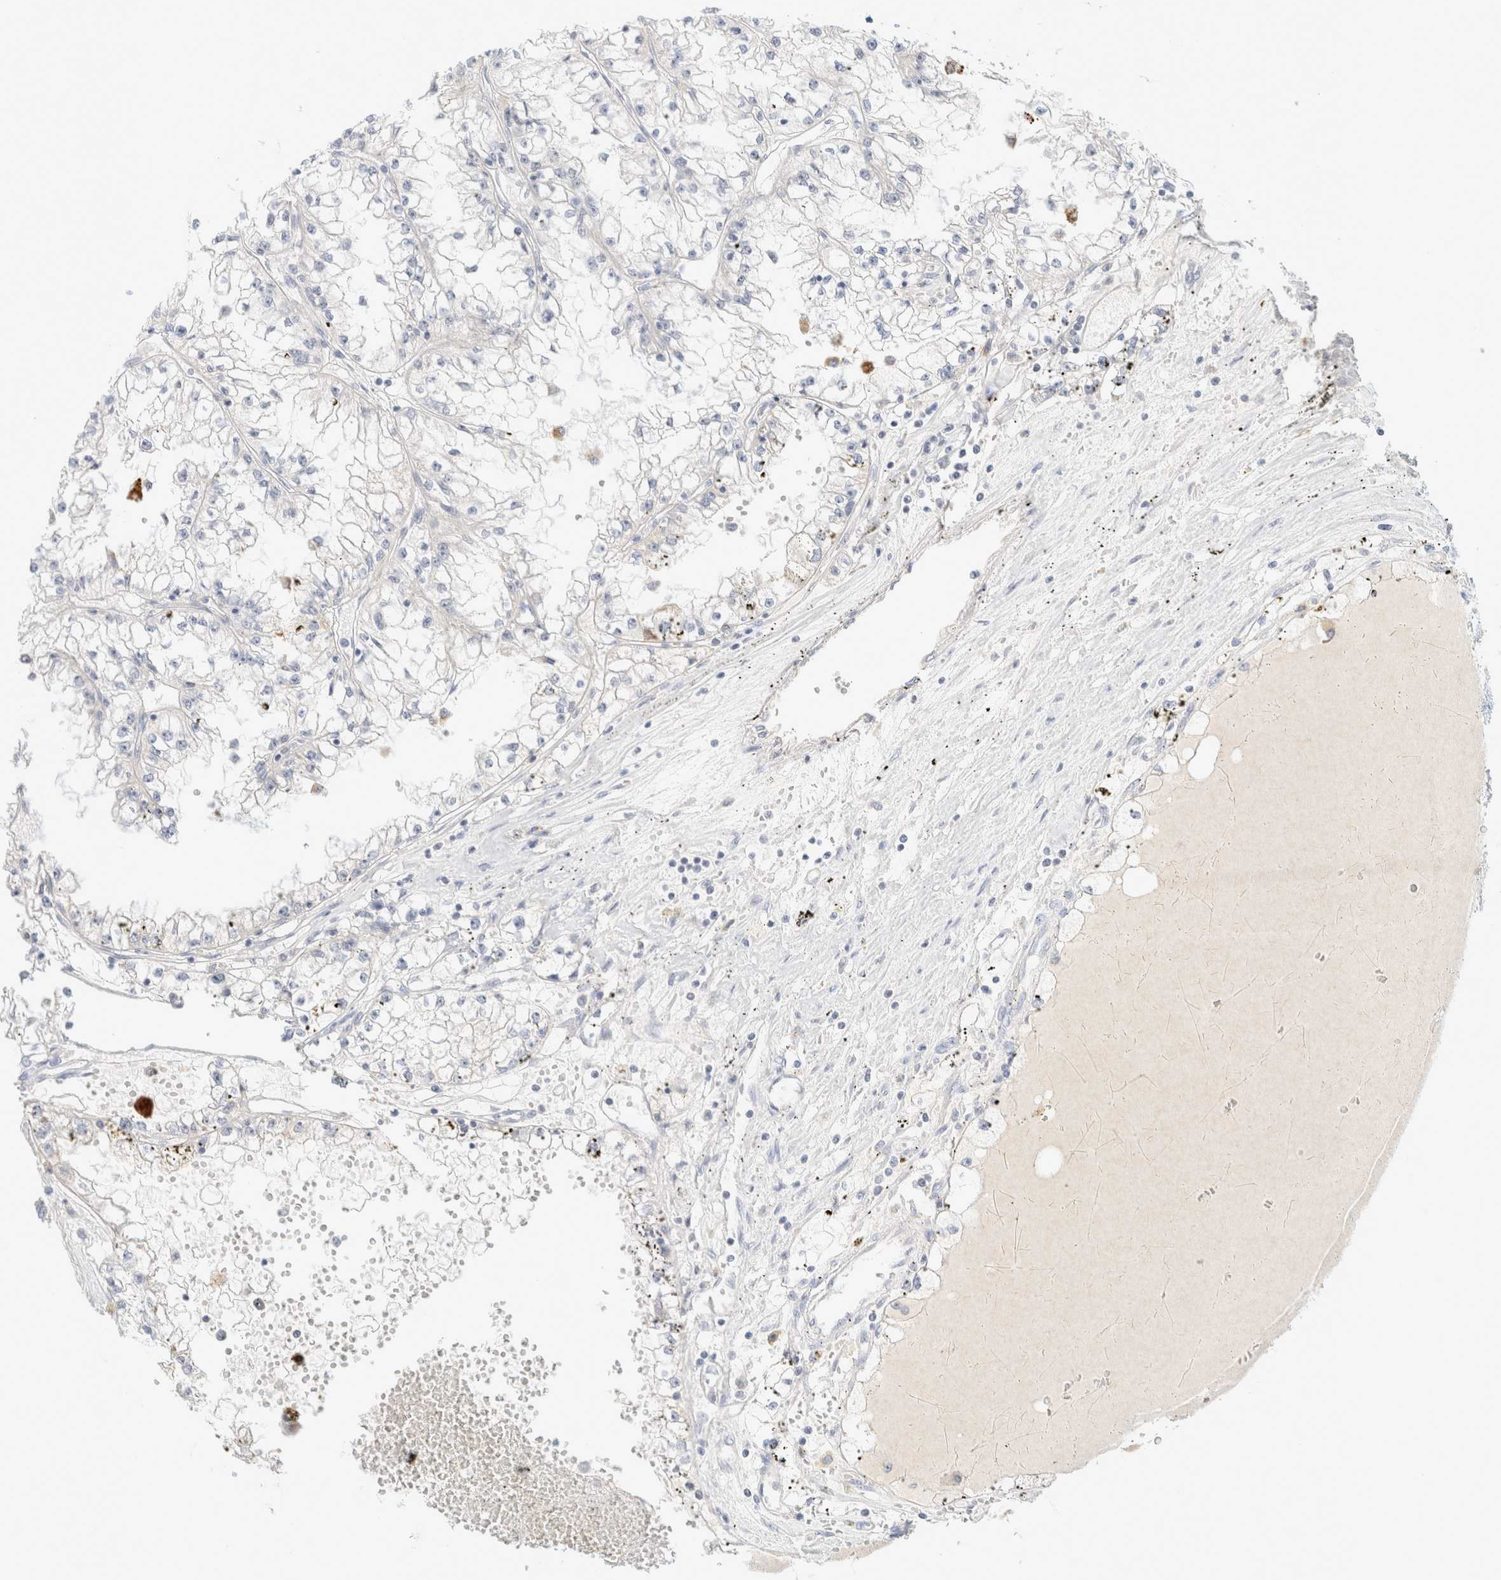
{"staining": {"intensity": "negative", "quantity": "none", "location": "none"}, "tissue": "renal cancer", "cell_type": "Tumor cells", "image_type": "cancer", "snomed": [{"axis": "morphology", "description": "Adenocarcinoma, NOS"}, {"axis": "topography", "description": "Kidney"}], "caption": "DAB immunohistochemical staining of adenocarcinoma (renal) exhibits no significant positivity in tumor cells.", "gene": "HEXD", "patient": {"sex": "male", "age": 56}}